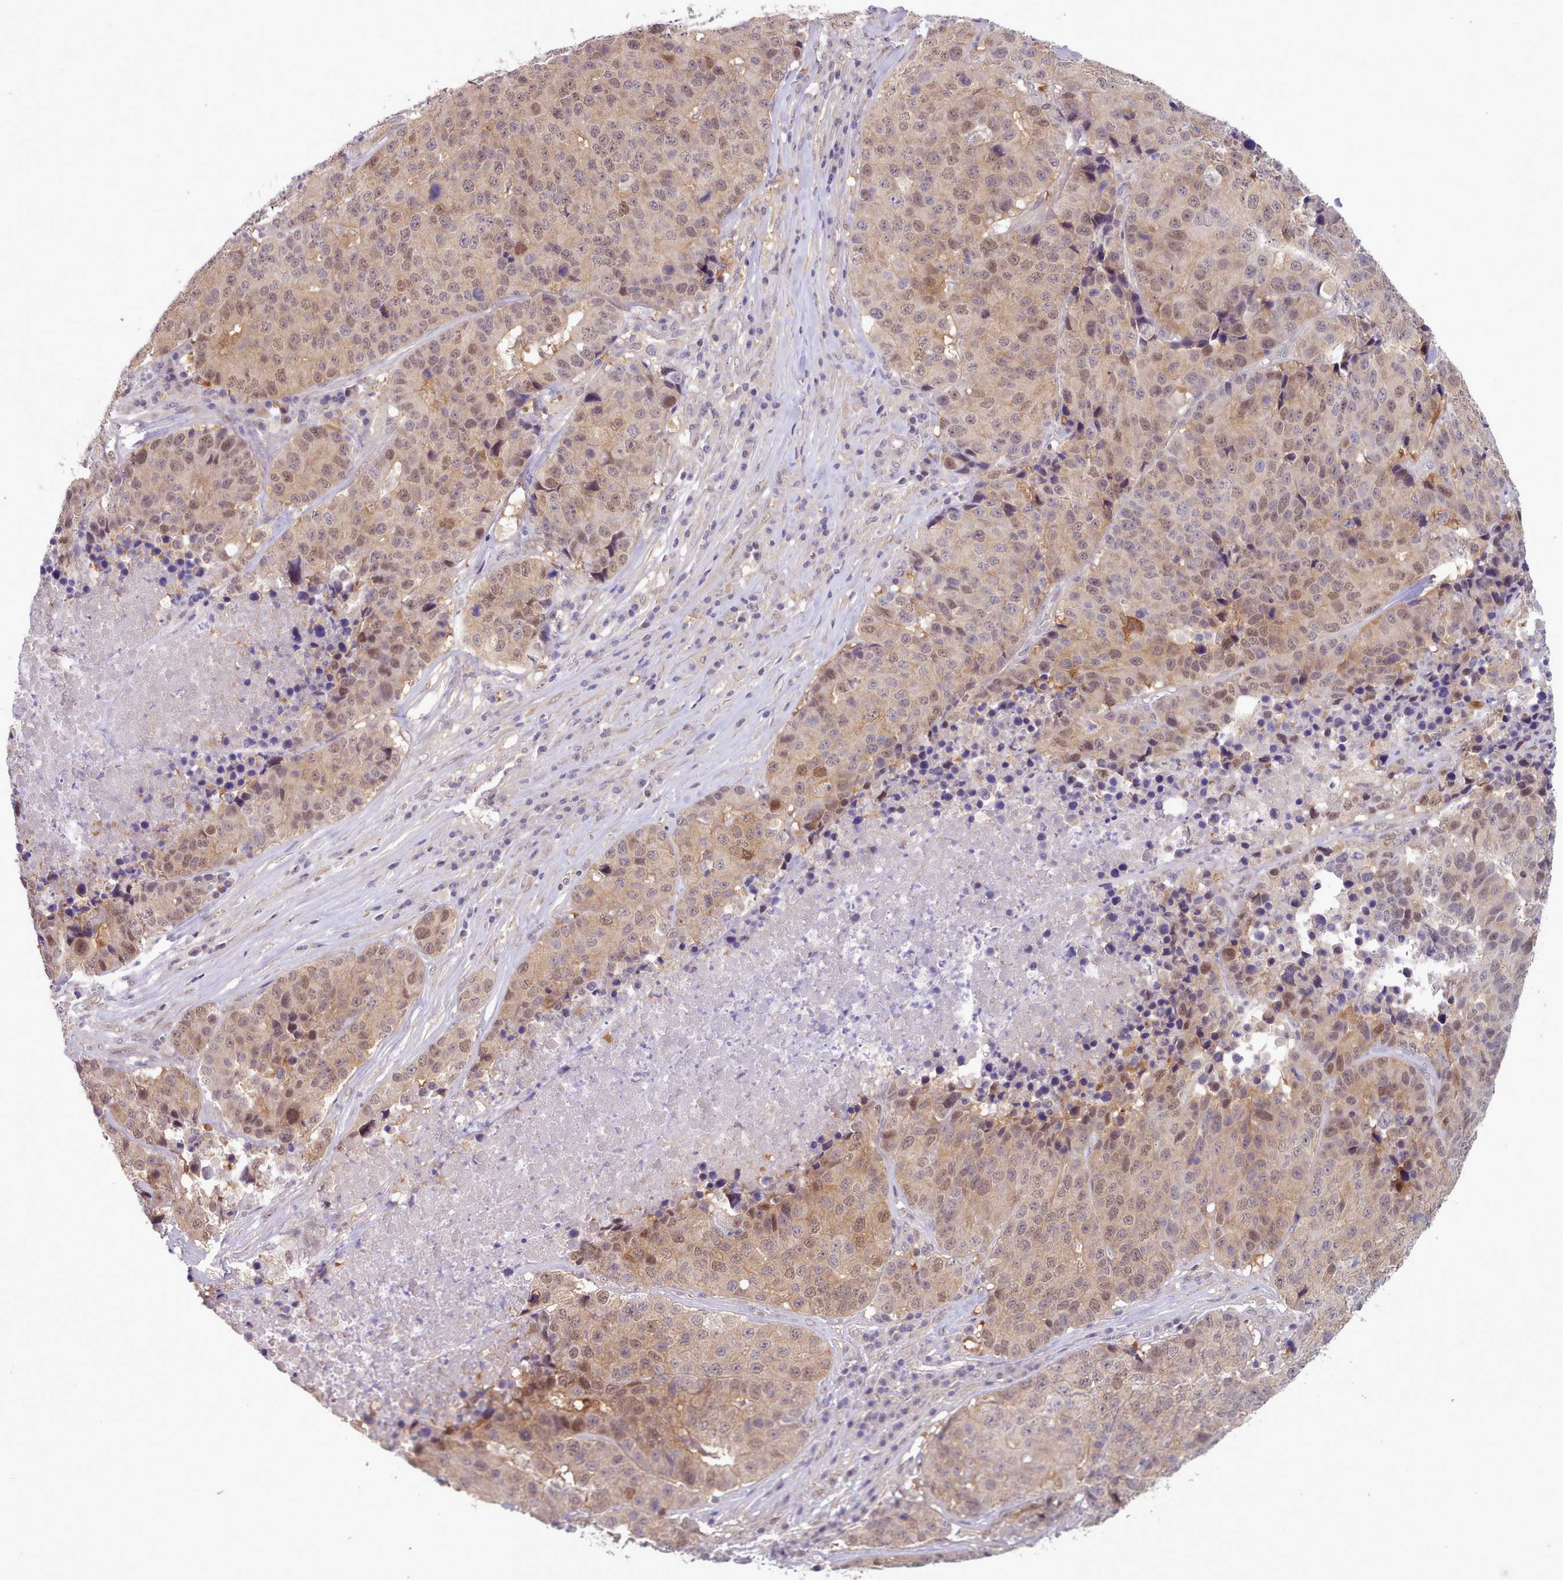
{"staining": {"intensity": "weak", "quantity": "25%-75%", "location": "cytoplasmic/membranous,nuclear"}, "tissue": "stomach cancer", "cell_type": "Tumor cells", "image_type": "cancer", "snomed": [{"axis": "morphology", "description": "Adenocarcinoma, NOS"}, {"axis": "topography", "description": "Stomach"}], "caption": "A brown stain labels weak cytoplasmic/membranous and nuclear expression of a protein in human stomach adenocarcinoma tumor cells. The protein of interest is shown in brown color, while the nuclei are stained blue.", "gene": "CES3", "patient": {"sex": "male", "age": 71}}